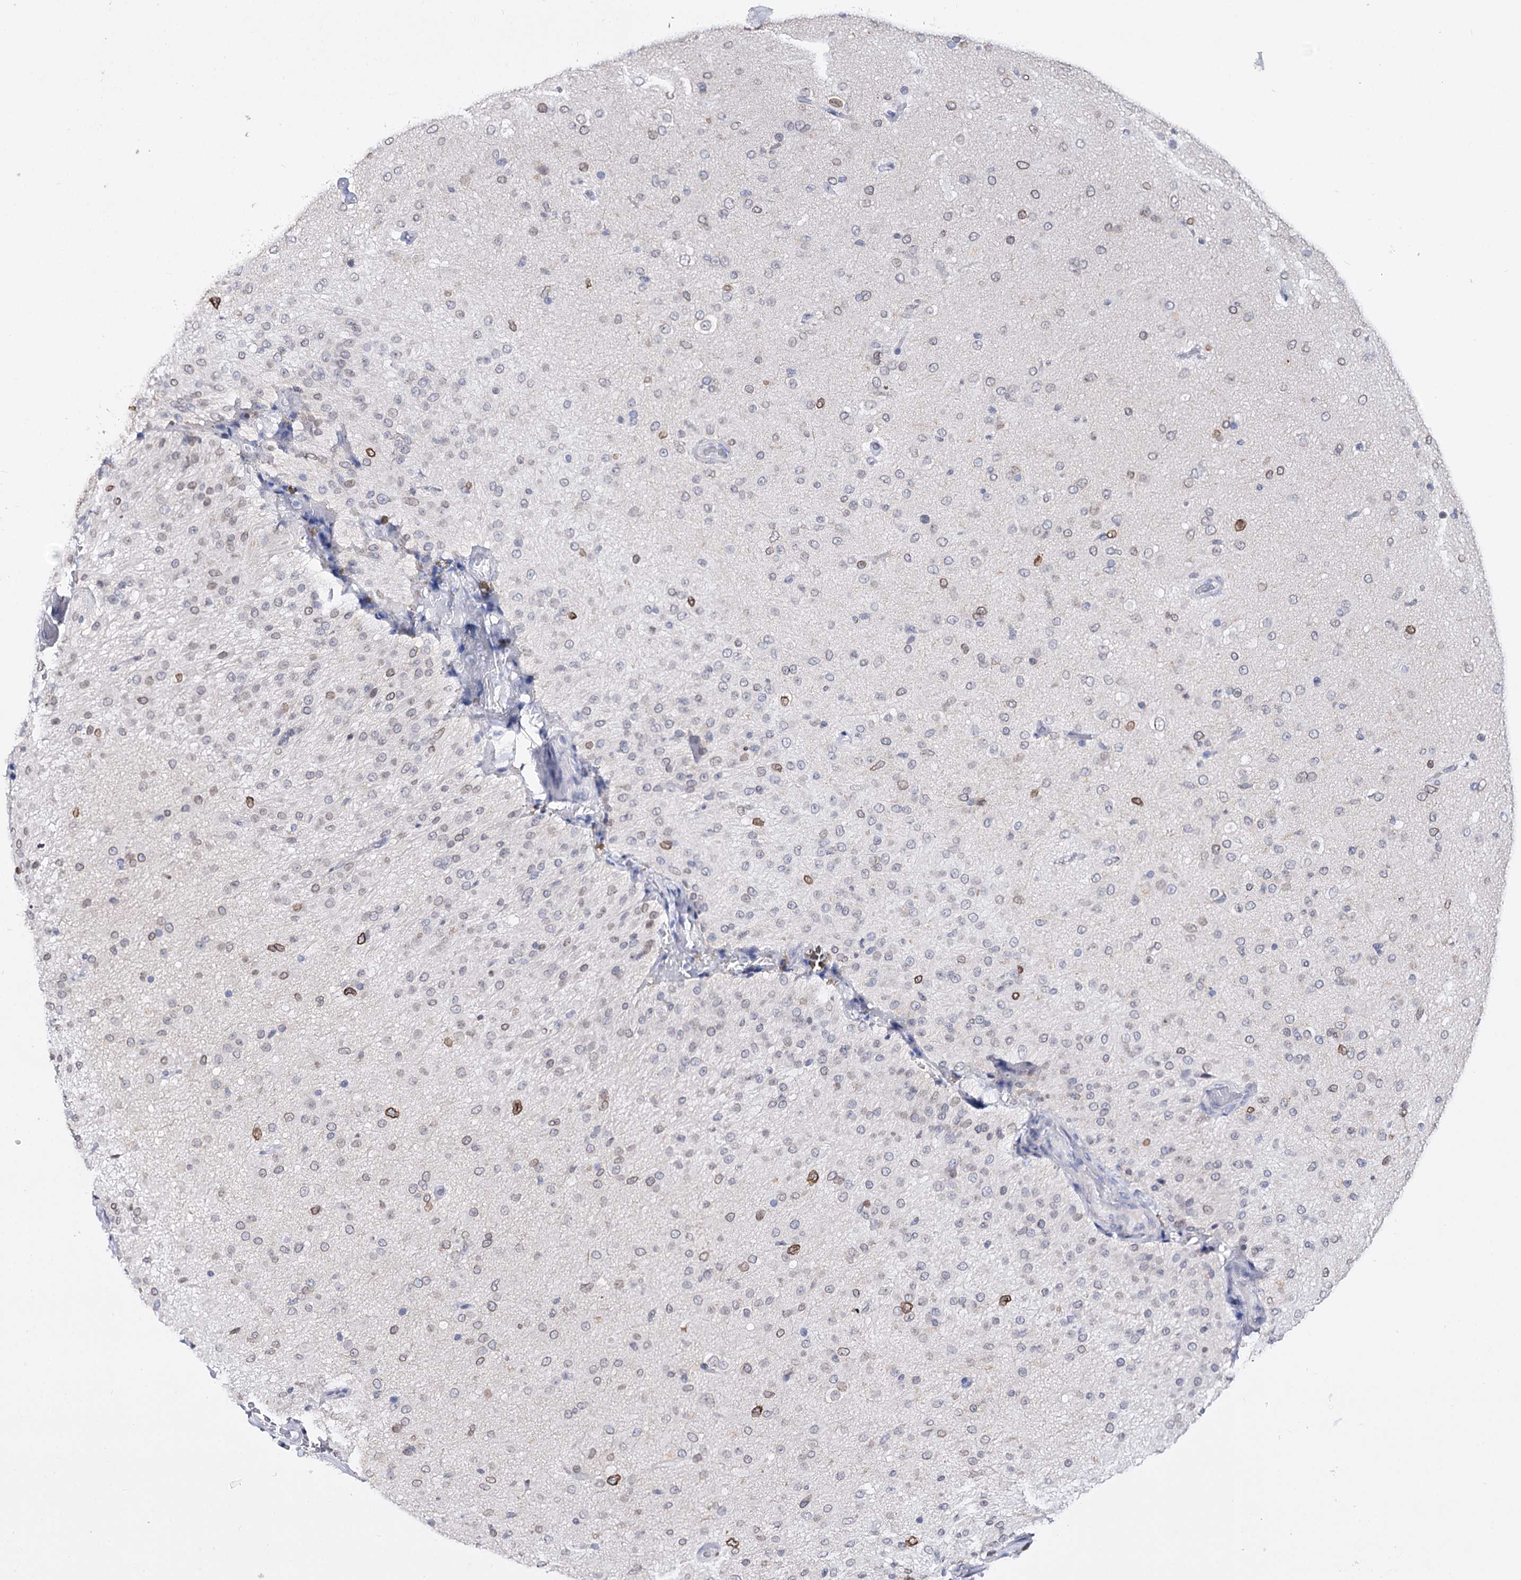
{"staining": {"intensity": "moderate", "quantity": "<25%", "location": "cytoplasmic/membranous,nuclear"}, "tissue": "glioma", "cell_type": "Tumor cells", "image_type": "cancer", "snomed": [{"axis": "morphology", "description": "Glioma, malignant, Low grade"}, {"axis": "topography", "description": "Brain"}], "caption": "Glioma tissue displays moderate cytoplasmic/membranous and nuclear expression in approximately <25% of tumor cells Nuclei are stained in blue.", "gene": "TMEM201", "patient": {"sex": "male", "age": 65}}